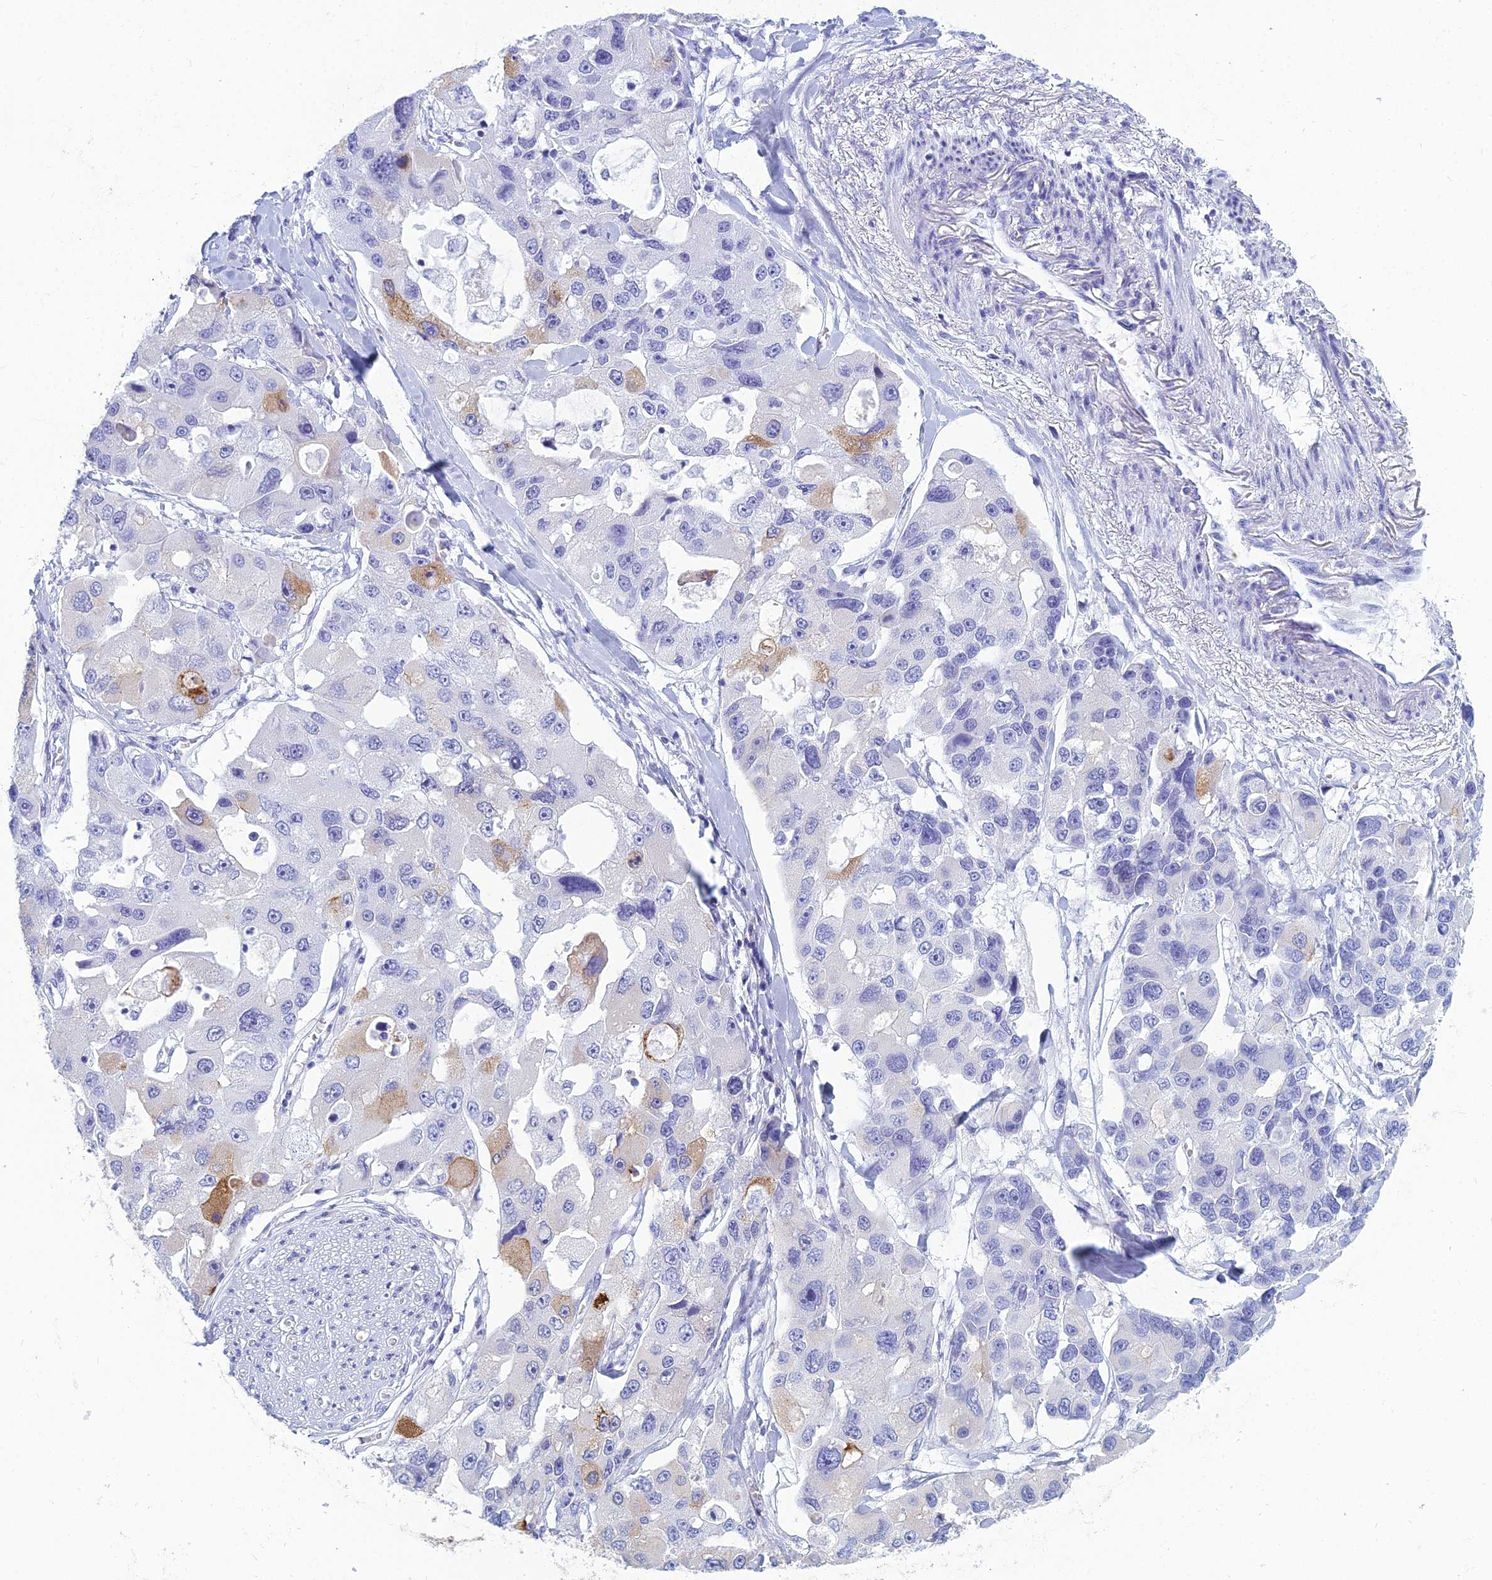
{"staining": {"intensity": "moderate", "quantity": "<25%", "location": "cytoplasmic/membranous"}, "tissue": "lung cancer", "cell_type": "Tumor cells", "image_type": "cancer", "snomed": [{"axis": "morphology", "description": "Adenocarcinoma, NOS"}, {"axis": "topography", "description": "Lung"}], "caption": "Adenocarcinoma (lung) was stained to show a protein in brown. There is low levels of moderate cytoplasmic/membranous expression in approximately <25% of tumor cells.", "gene": "MUC13", "patient": {"sex": "female", "age": 54}}